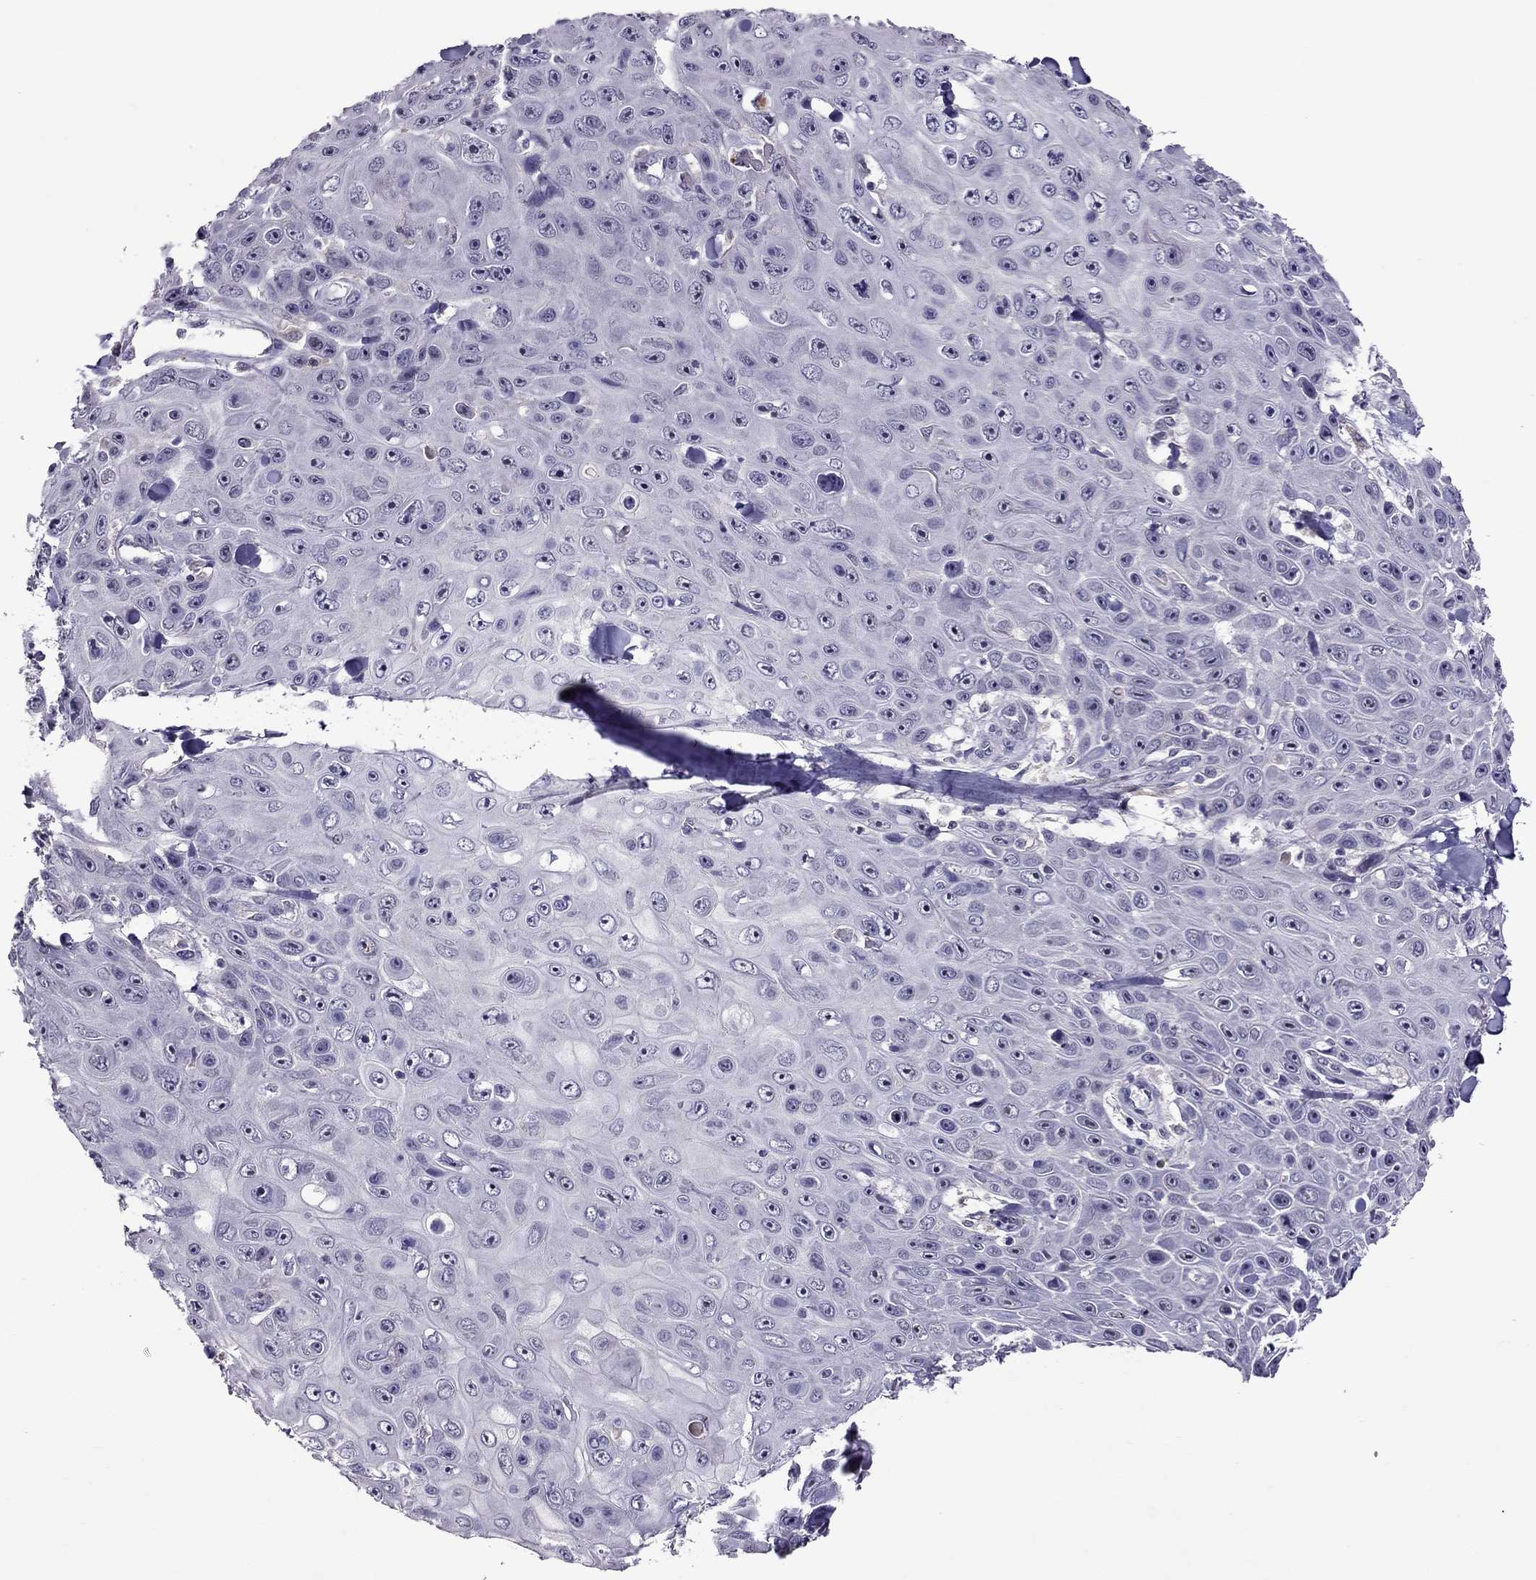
{"staining": {"intensity": "negative", "quantity": "none", "location": "none"}, "tissue": "skin cancer", "cell_type": "Tumor cells", "image_type": "cancer", "snomed": [{"axis": "morphology", "description": "Squamous cell carcinoma, NOS"}, {"axis": "topography", "description": "Skin"}], "caption": "Human skin squamous cell carcinoma stained for a protein using IHC demonstrates no staining in tumor cells.", "gene": "LRRC46", "patient": {"sex": "male", "age": 82}}